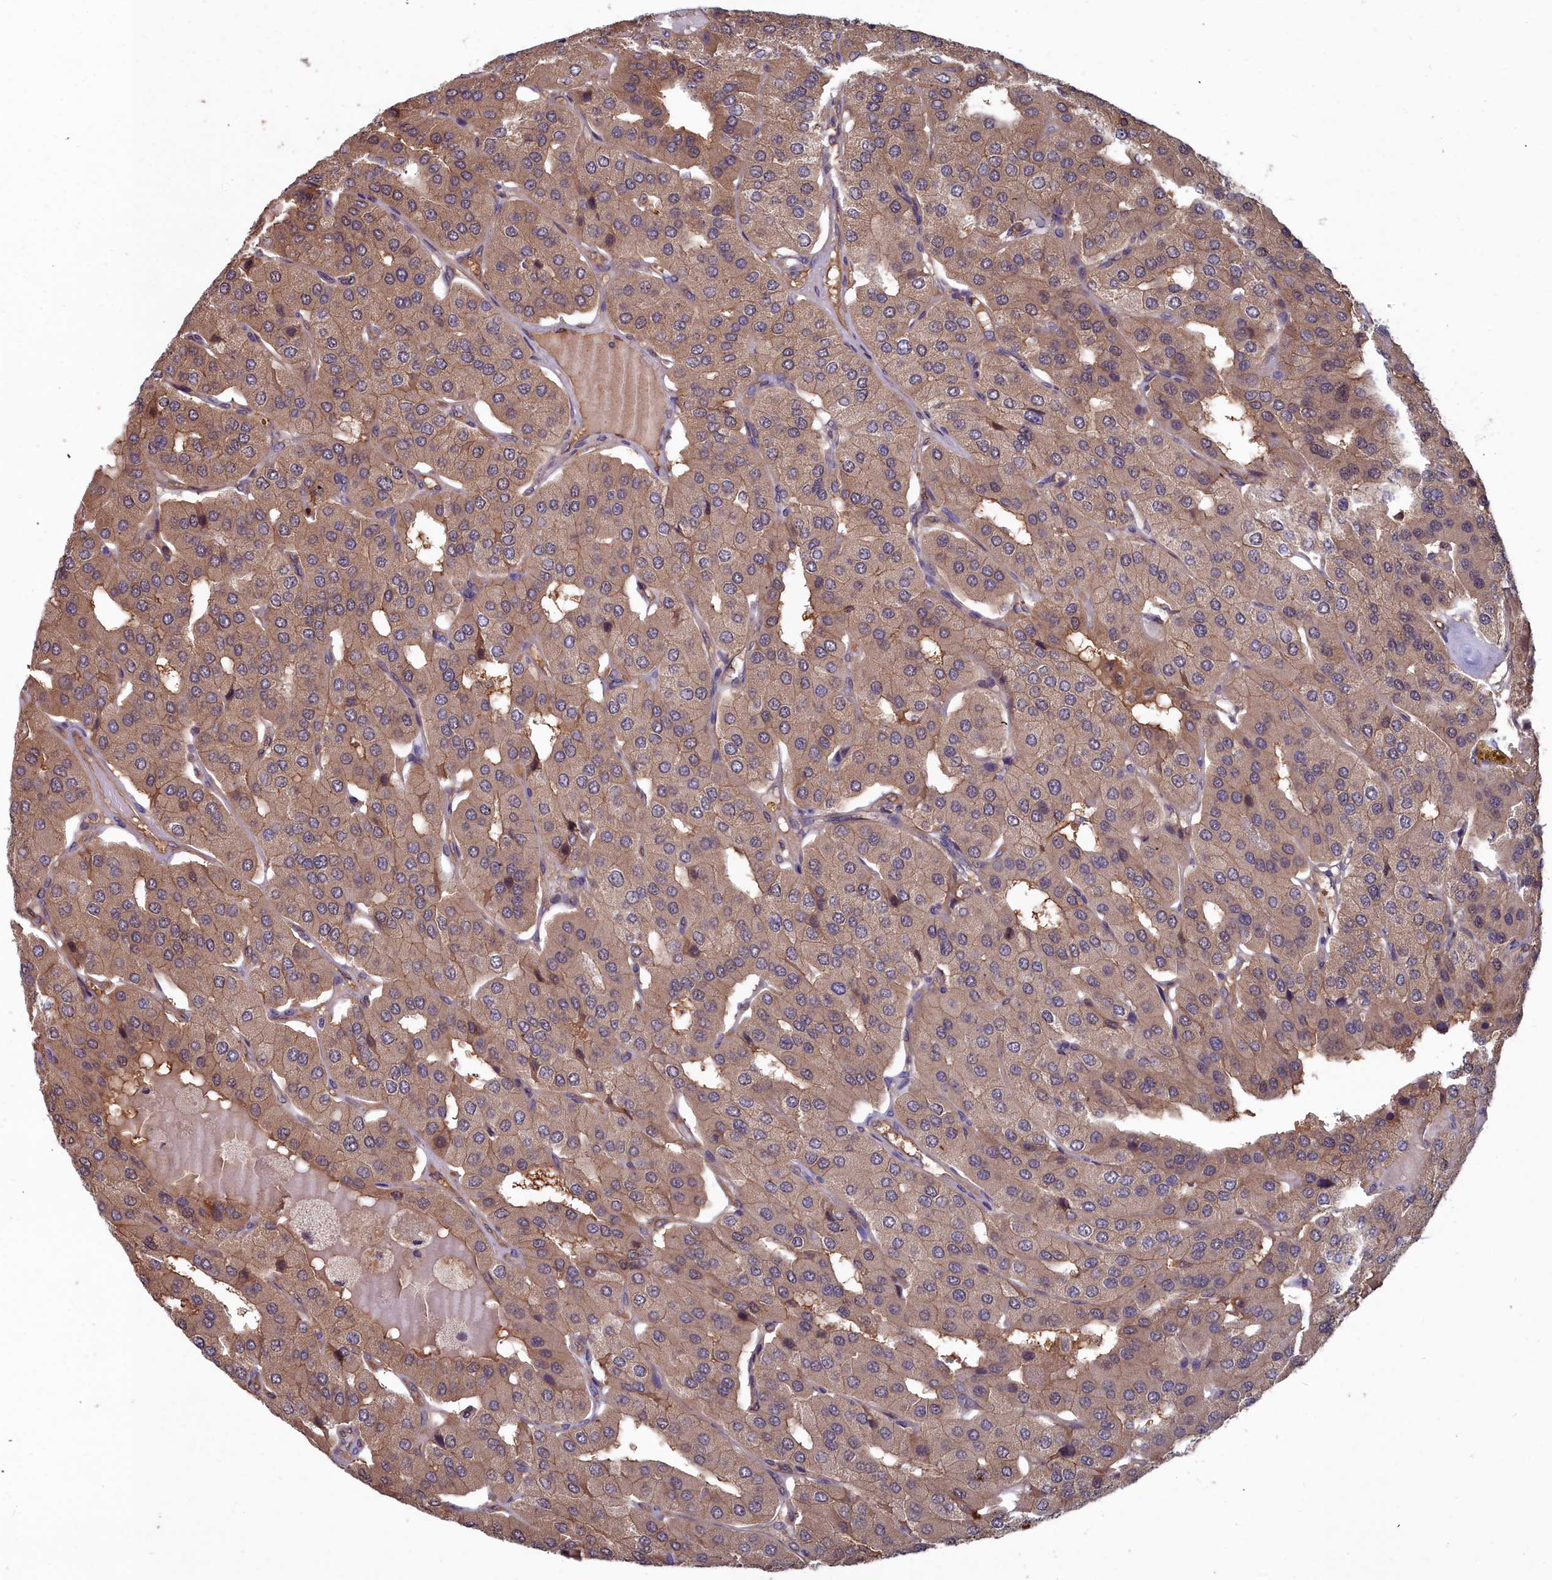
{"staining": {"intensity": "weak", "quantity": ">75%", "location": "cytoplasmic/membranous"}, "tissue": "parathyroid gland", "cell_type": "Glandular cells", "image_type": "normal", "snomed": [{"axis": "morphology", "description": "Normal tissue, NOS"}, {"axis": "morphology", "description": "Adenoma, NOS"}, {"axis": "topography", "description": "Parathyroid gland"}], "caption": "IHC histopathology image of benign parathyroid gland: human parathyroid gland stained using immunohistochemistry (IHC) demonstrates low levels of weak protein expression localized specifically in the cytoplasmic/membranous of glandular cells, appearing as a cytoplasmic/membranous brown color.", "gene": "GFRA2", "patient": {"sex": "female", "age": 86}}